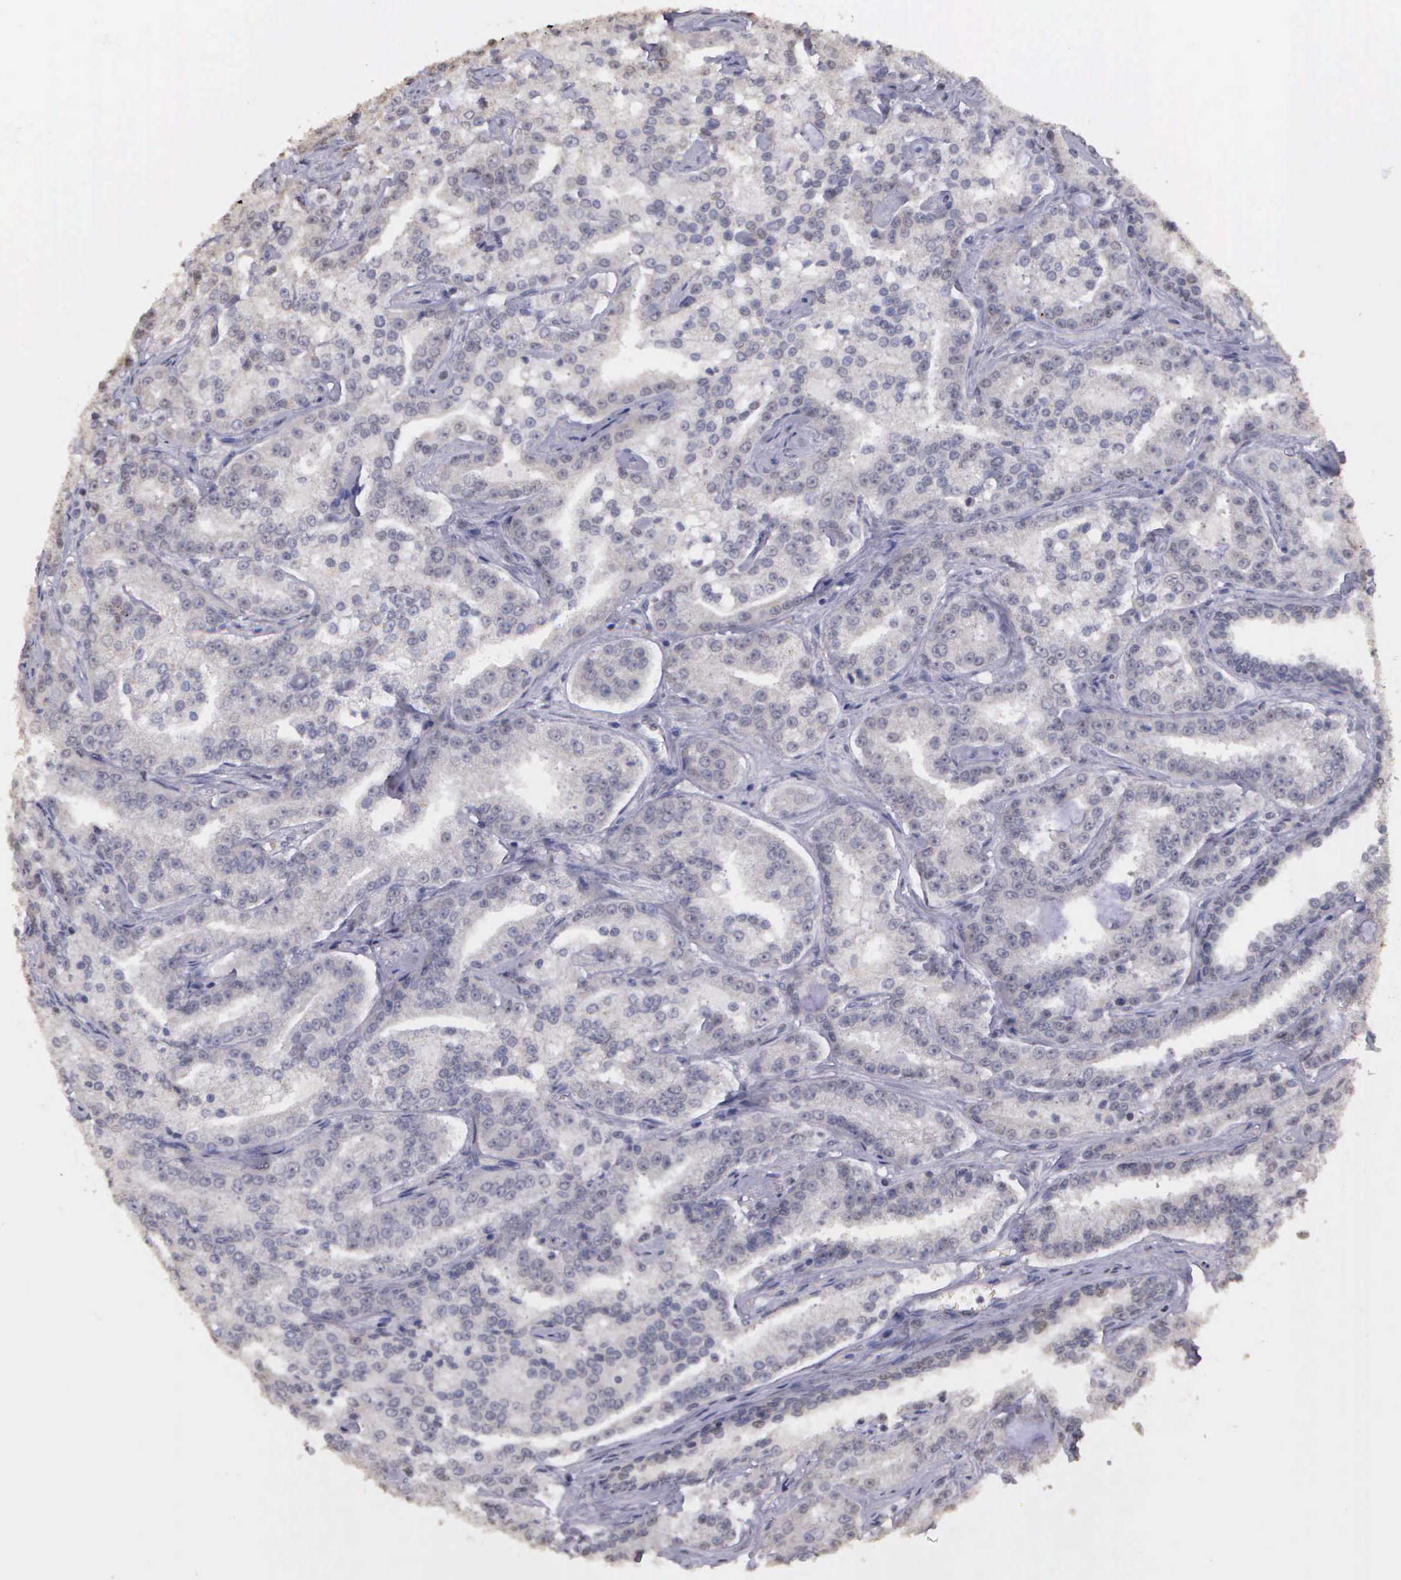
{"staining": {"intensity": "weak", "quantity": "<25%", "location": "nuclear"}, "tissue": "prostate cancer", "cell_type": "Tumor cells", "image_type": "cancer", "snomed": [{"axis": "morphology", "description": "Adenocarcinoma, Medium grade"}, {"axis": "topography", "description": "Prostate"}], "caption": "IHC micrograph of prostate medium-grade adenocarcinoma stained for a protein (brown), which exhibits no positivity in tumor cells. The staining was performed using DAB (3,3'-diaminobenzidine) to visualize the protein expression in brown, while the nuclei were stained in blue with hematoxylin (Magnification: 20x).", "gene": "ARMCX5", "patient": {"sex": "male", "age": 72}}